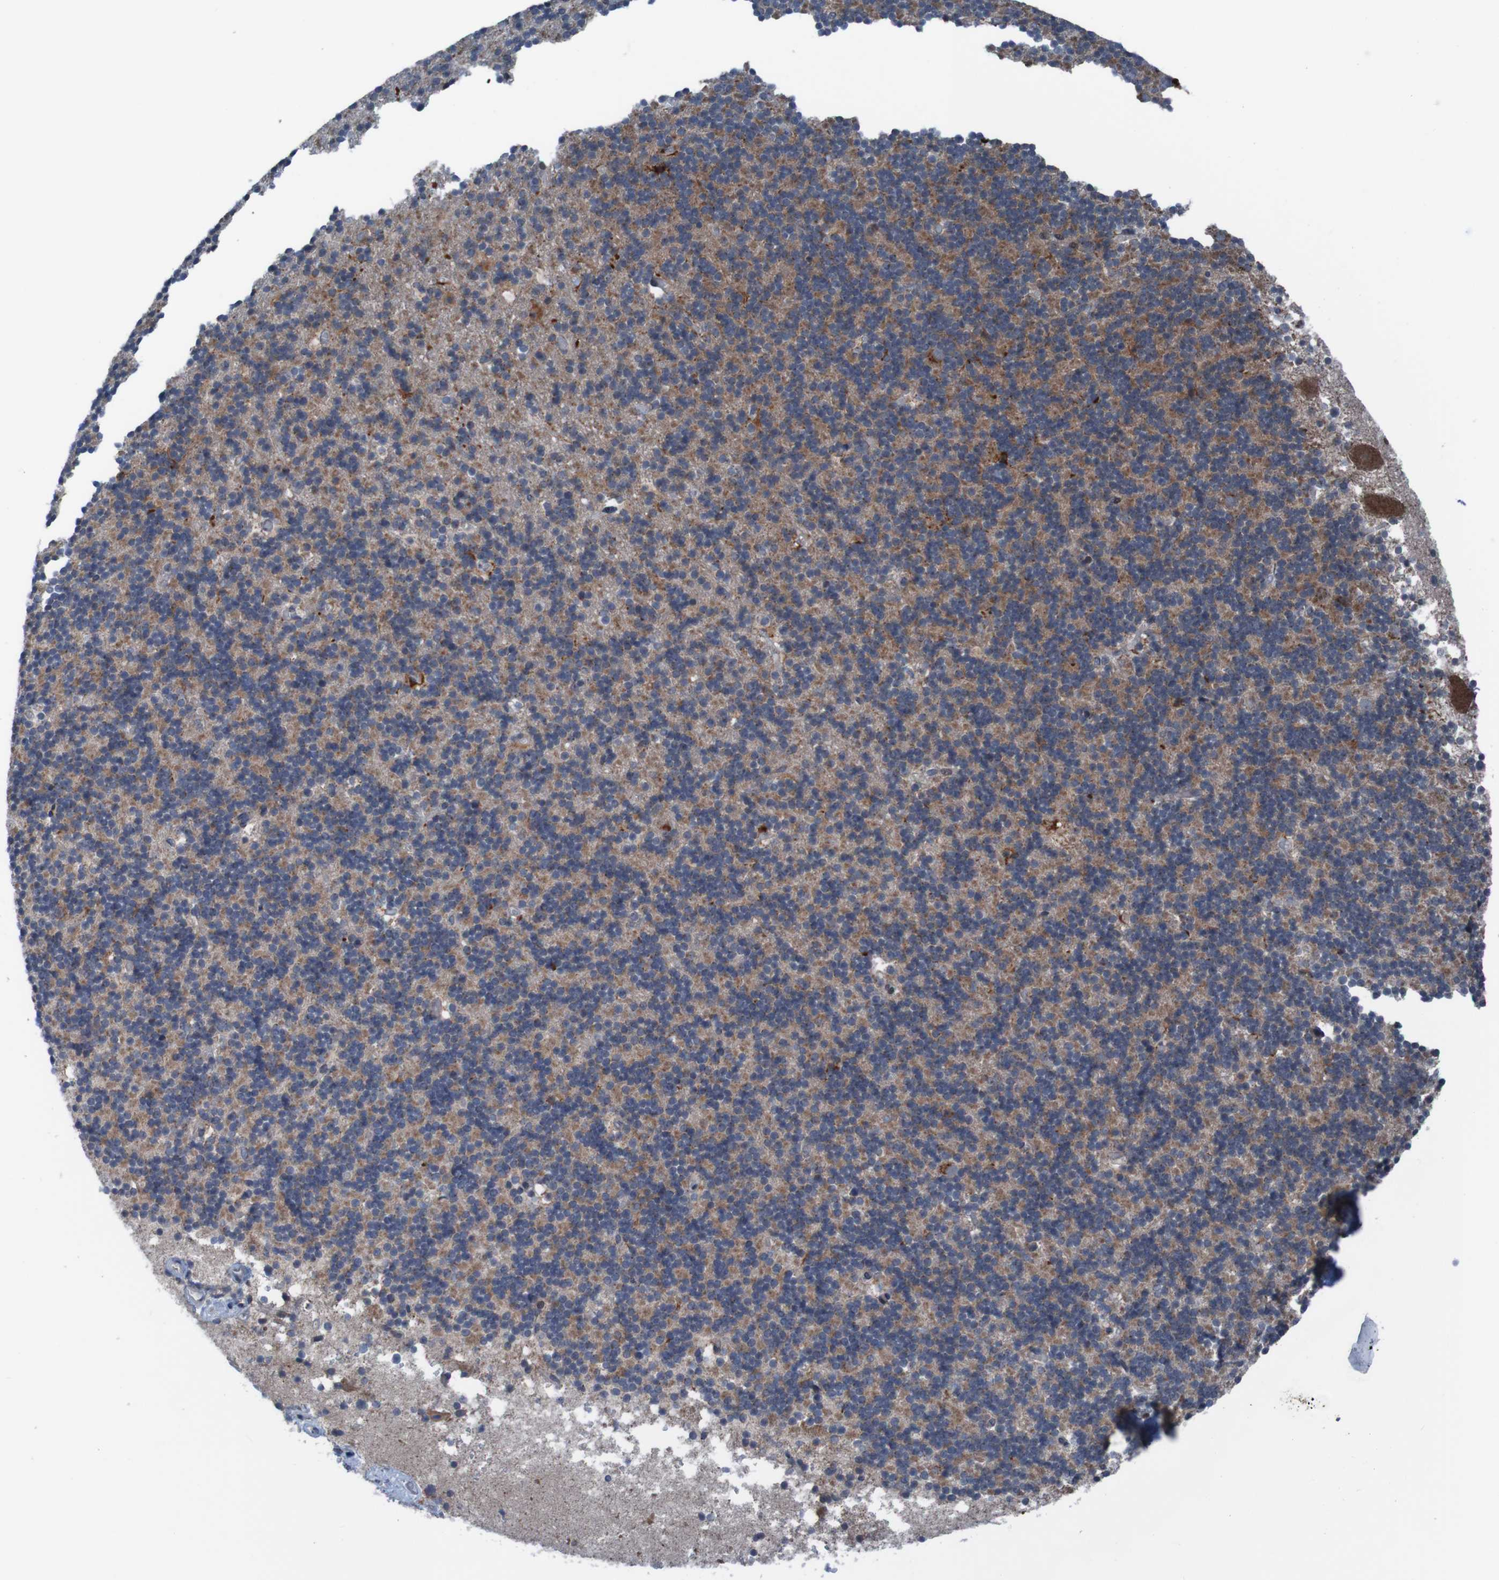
{"staining": {"intensity": "moderate", "quantity": "25%-75%", "location": "cytoplasmic/membranous"}, "tissue": "cerebellum", "cell_type": "Cells in granular layer", "image_type": "normal", "snomed": [{"axis": "morphology", "description": "Normal tissue, NOS"}, {"axis": "topography", "description": "Cerebellum"}], "caption": "Unremarkable cerebellum exhibits moderate cytoplasmic/membranous positivity in about 25%-75% of cells in granular layer, visualized by immunohistochemistry.", "gene": "UNG", "patient": {"sex": "male", "age": 45}}